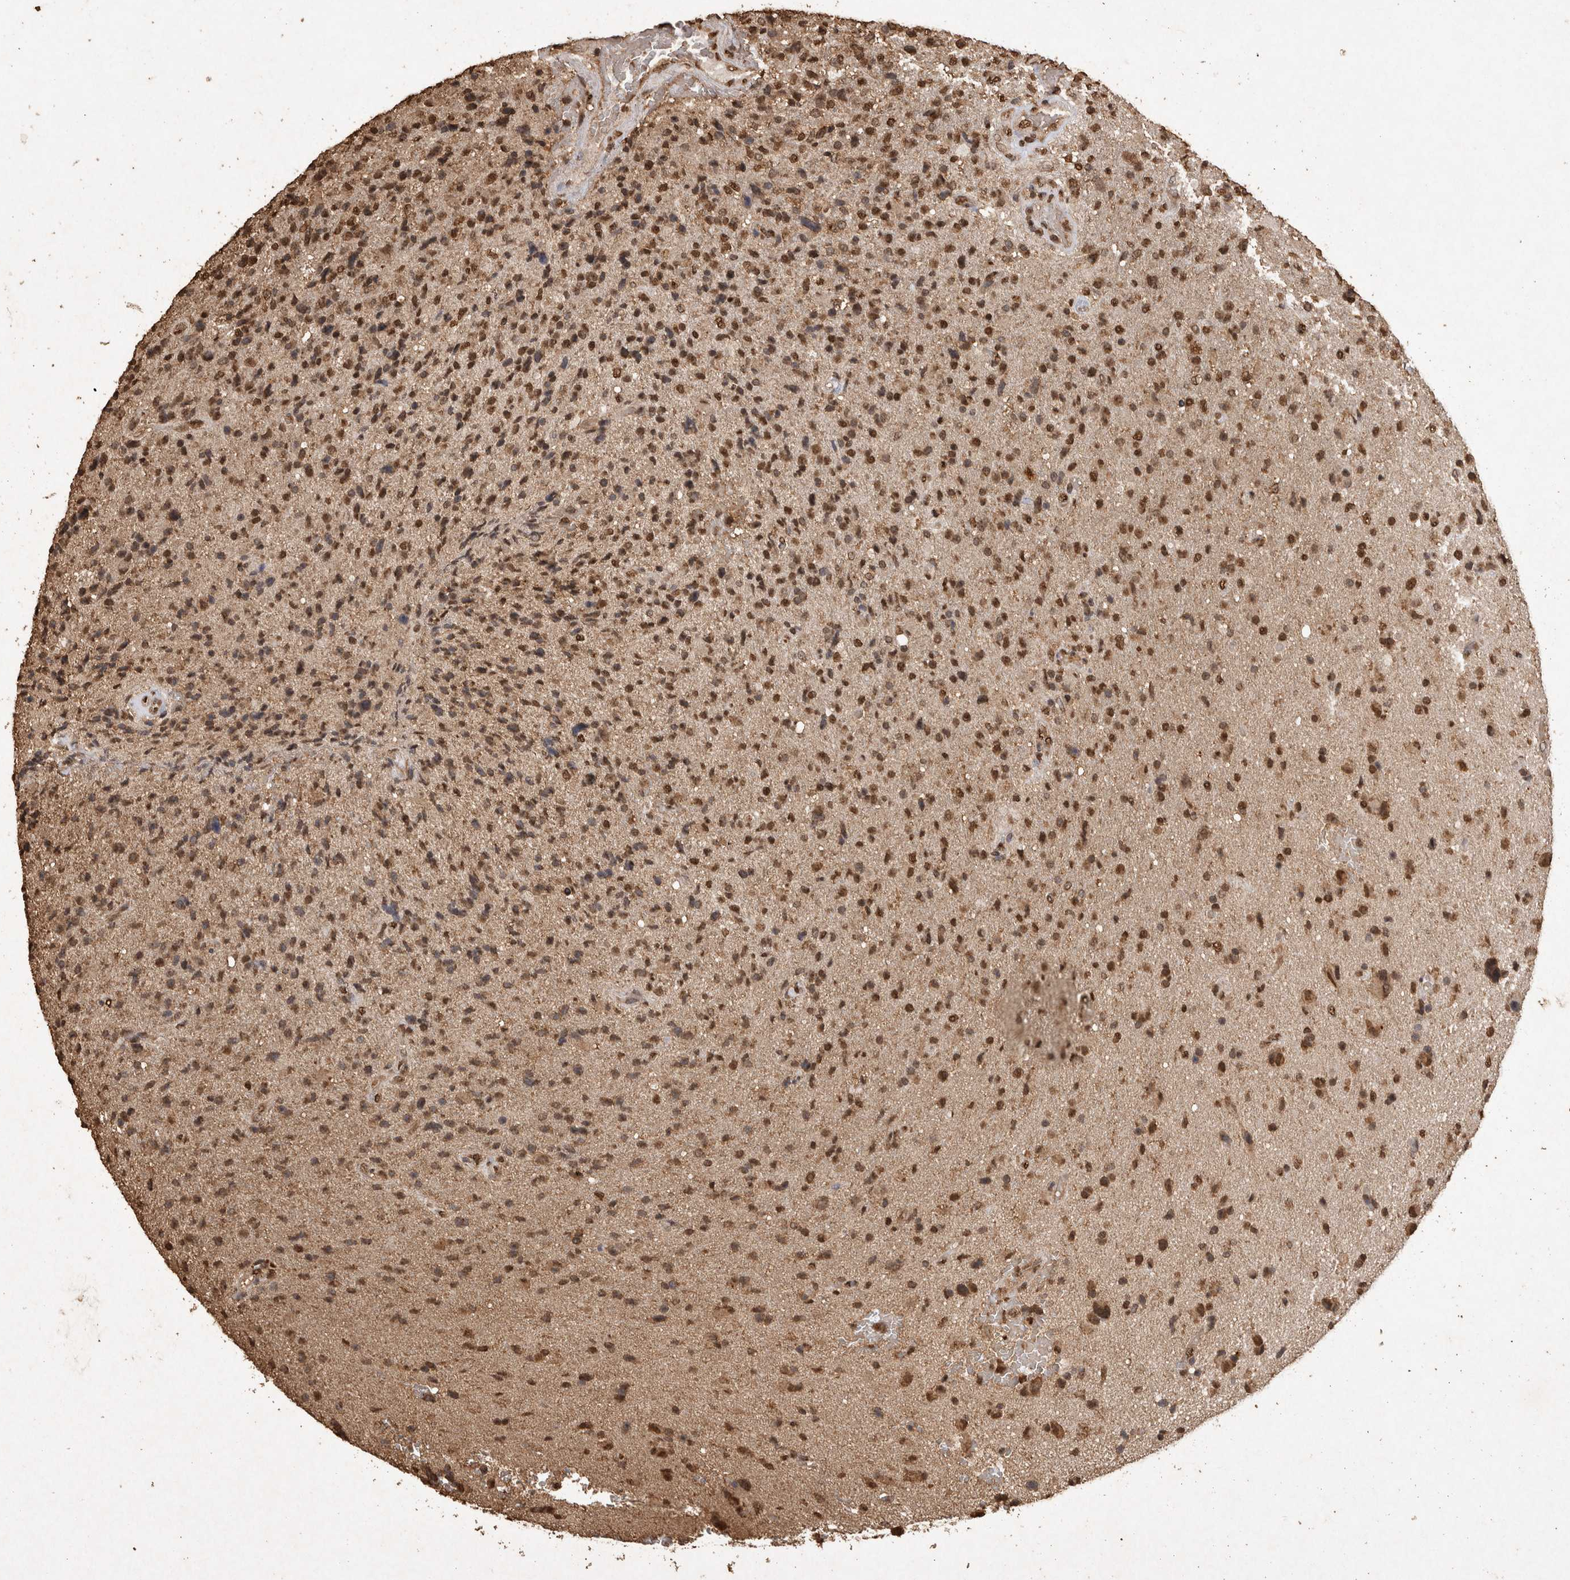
{"staining": {"intensity": "moderate", "quantity": ">75%", "location": "nuclear"}, "tissue": "glioma", "cell_type": "Tumor cells", "image_type": "cancer", "snomed": [{"axis": "morphology", "description": "Glioma, malignant, High grade"}, {"axis": "topography", "description": "Brain"}], "caption": "About >75% of tumor cells in glioma demonstrate moderate nuclear protein staining as visualized by brown immunohistochemical staining.", "gene": "OAS2", "patient": {"sex": "male", "age": 72}}